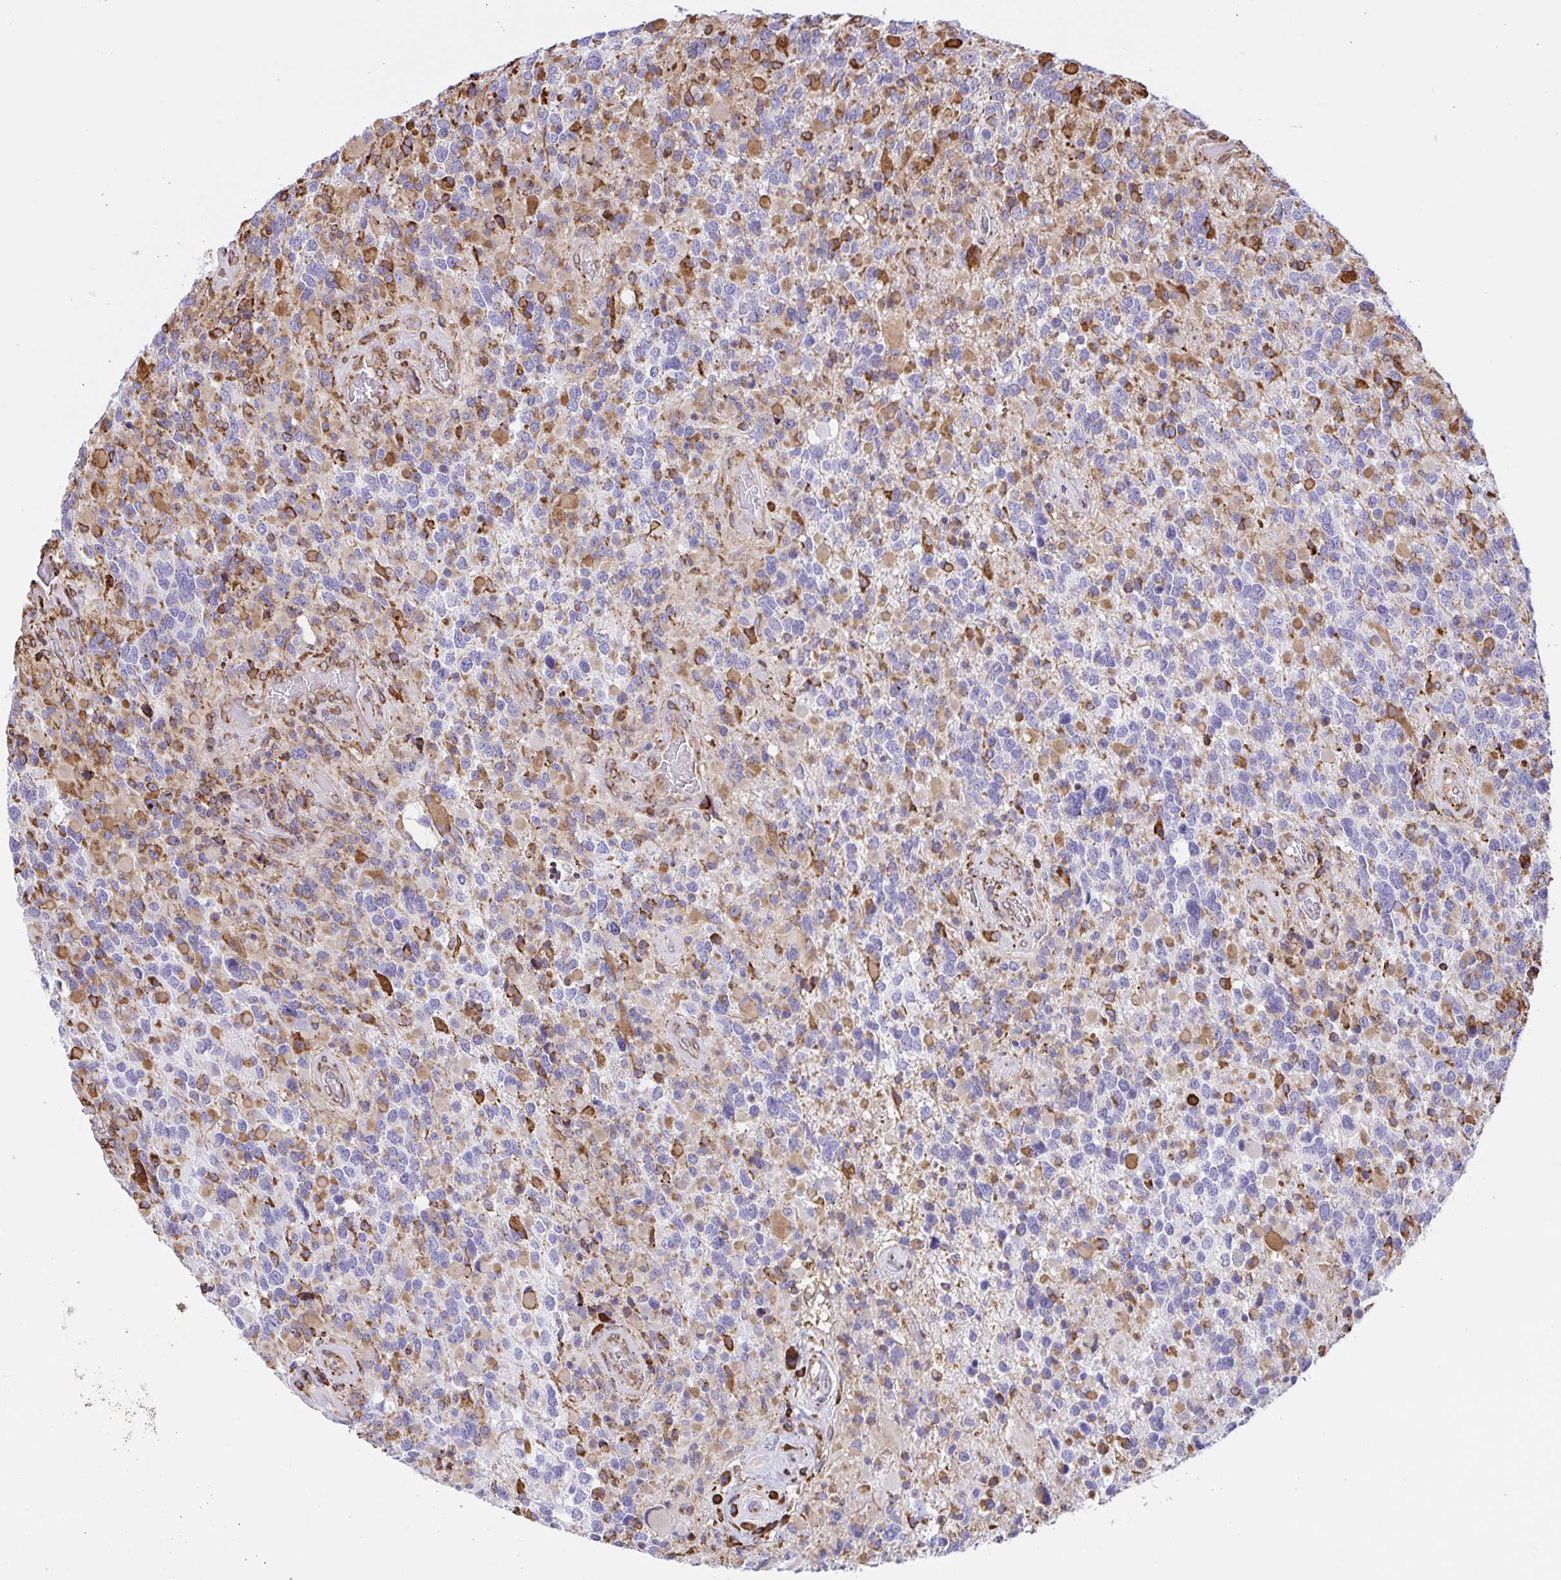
{"staining": {"intensity": "moderate", "quantity": "<25%", "location": "cytoplasmic/membranous"}, "tissue": "glioma", "cell_type": "Tumor cells", "image_type": "cancer", "snomed": [{"axis": "morphology", "description": "Glioma, malignant, High grade"}, {"axis": "topography", "description": "Brain"}], "caption": "Moderate cytoplasmic/membranous positivity is seen in approximately <25% of tumor cells in glioma. The staining was performed using DAB to visualize the protein expression in brown, while the nuclei were stained in blue with hematoxylin (Magnification: 20x).", "gene": "CLGN", "patient": {"sex": "female", "age": 40}}